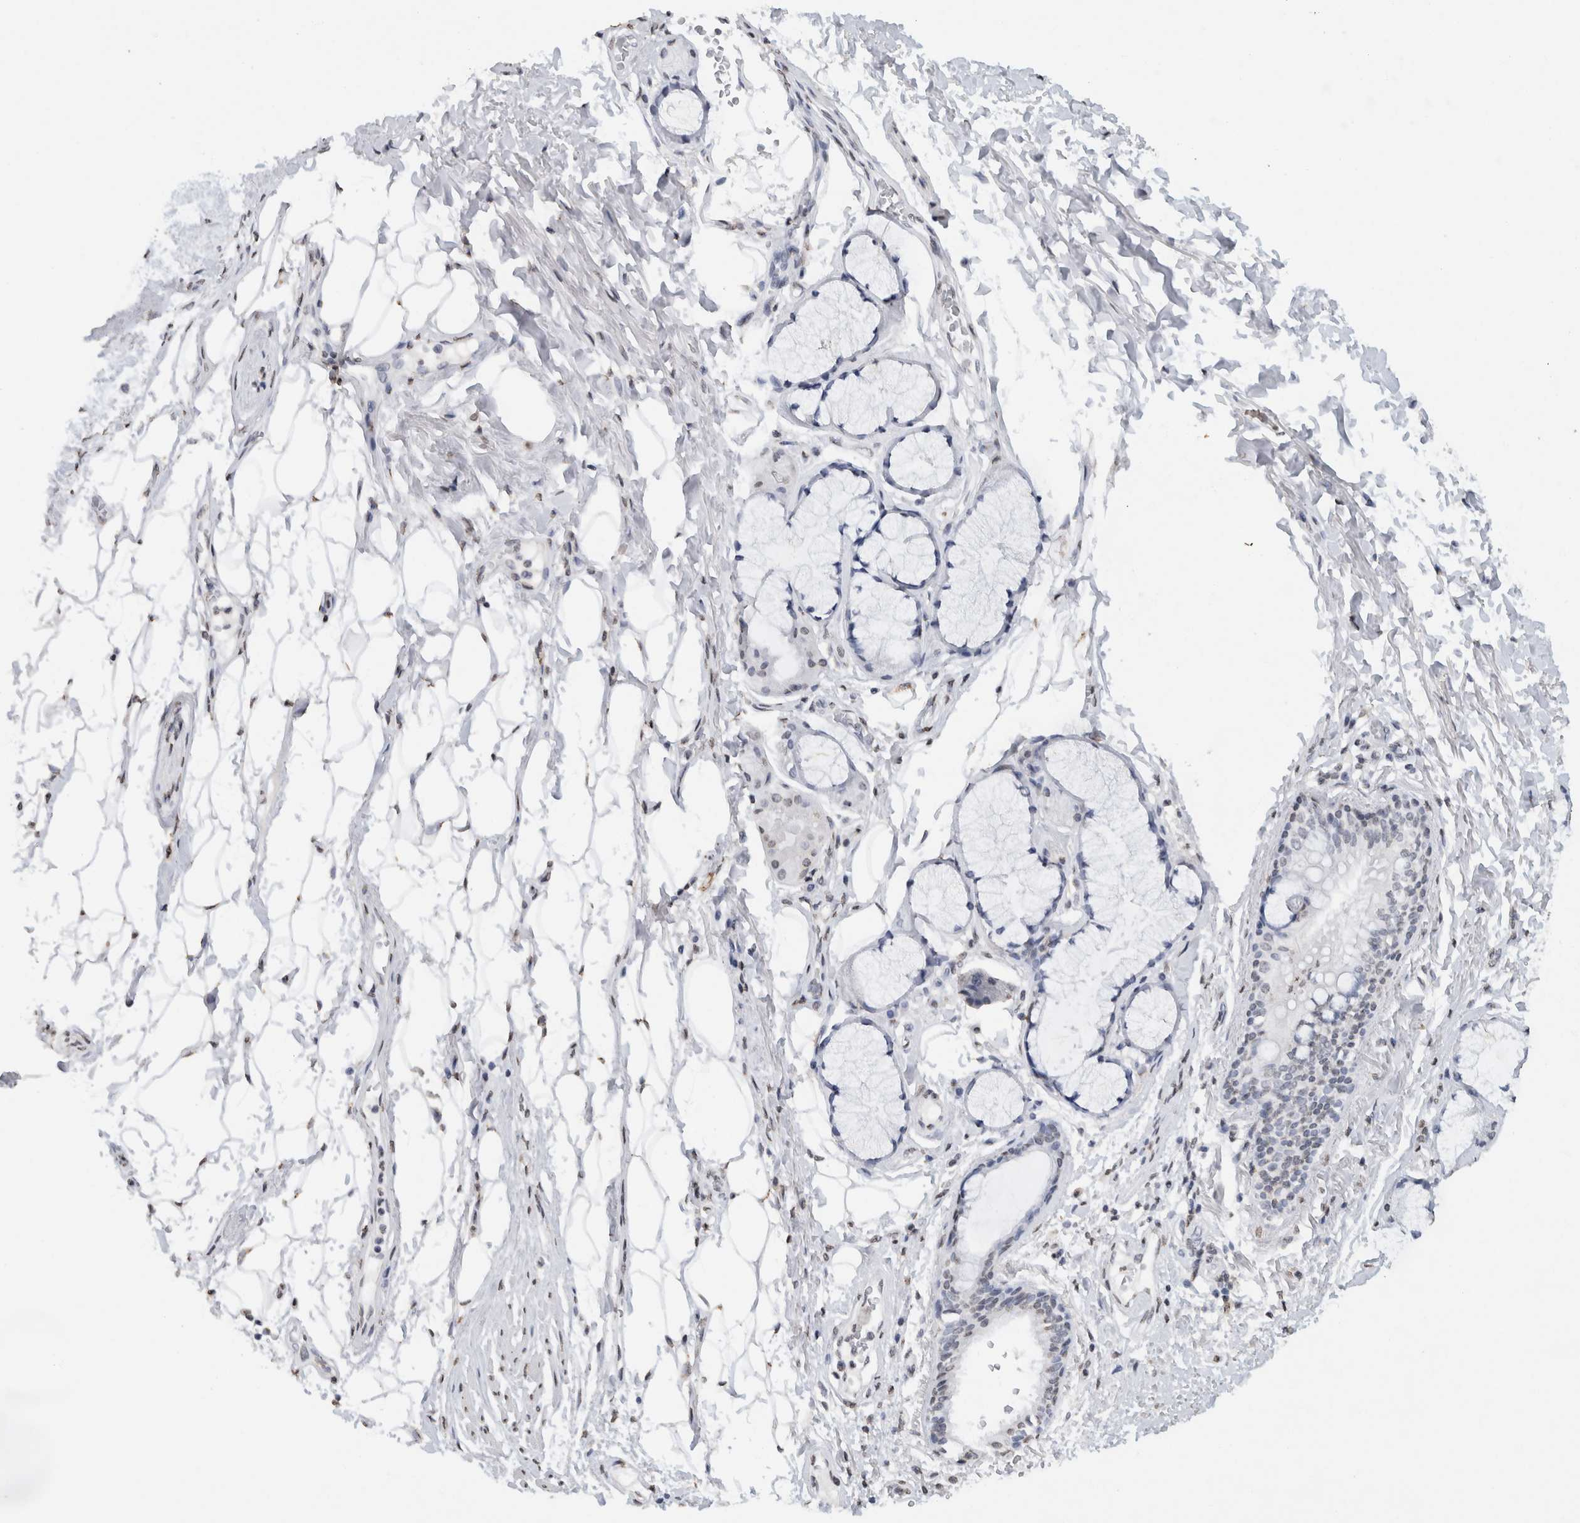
{"staining": {"intensity": "negative", "quantity": "none", "location": "none"}, "tissue": "bronchus", "cell_type": "Respiratory epithelial cells", "image_type": "normal", "snomed": [{"axis": "morphology", "description": "Normal tissue, NOS"}, {"axis": "topography", "description": "Cartilage tissue"}], "caption": "An immunohistochemistry (IHC) image of benign bronchus is shown. There is no staining in respiratory epithelial cells of bronchus. The staining is performed using DAB brown chromogen with nuclei counter-stained in using hematoxylin.", "gene": "CNTN1", "patient": {"sex": "female", "age": 63}}